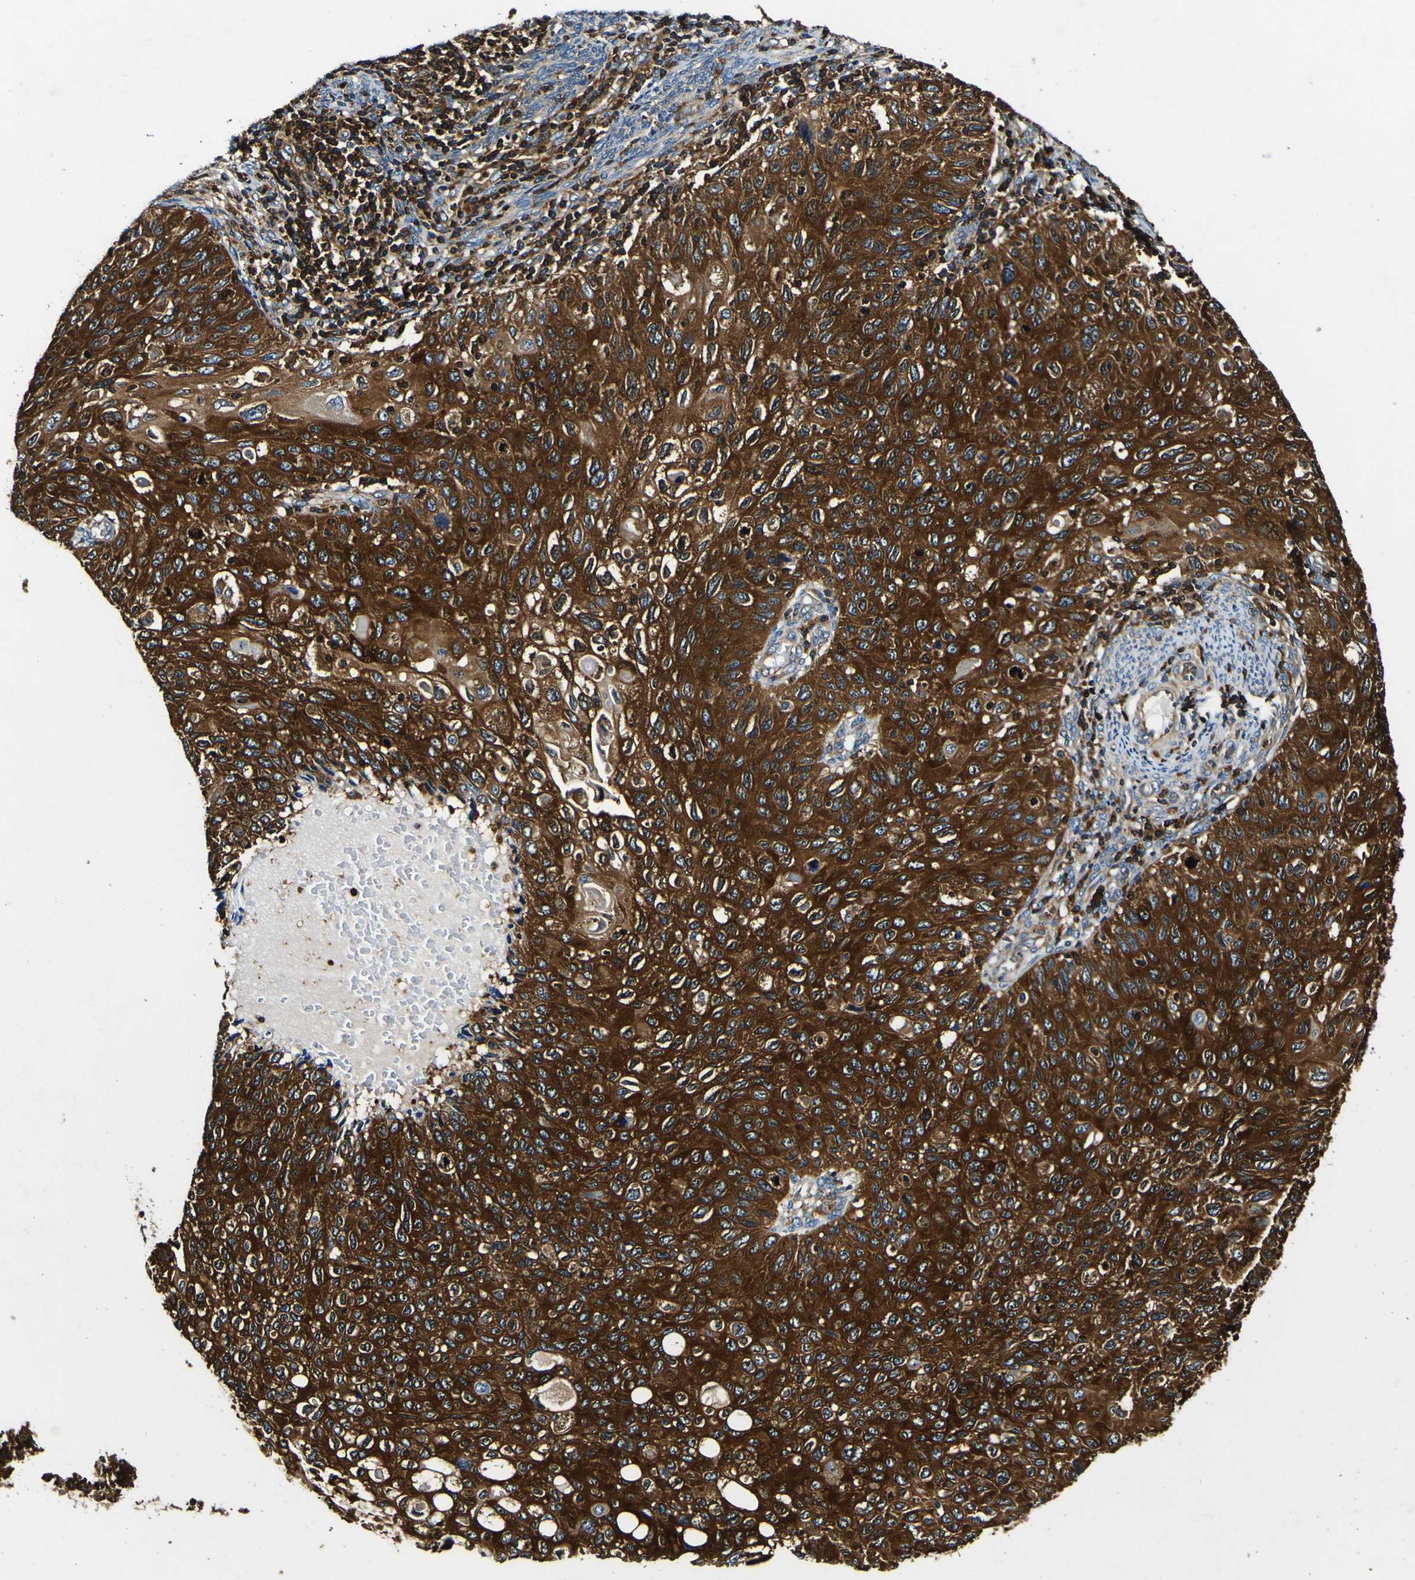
{"staining": {"intensity": "strong", "quantity": ">75%", "location": "cytoplasmic/membranous"}, "tissue": "cervical cancer", "cell_type": "Tumor cells", "image_type": "cancer", "snomed": [{"axis": "morphology", "description": "Squamous cell carcinoma, NOS"}, {"axis": "topography", "description": "Cervix"}], "caption": "Protein positivity by immunohistochemistry (IHC) shows strong cytoplasmic/membranous positivity in about >75% of tumor cells in cervical cancer.", "gene": "RHOT2", "patient": {"sex": "female", "age": 70}}